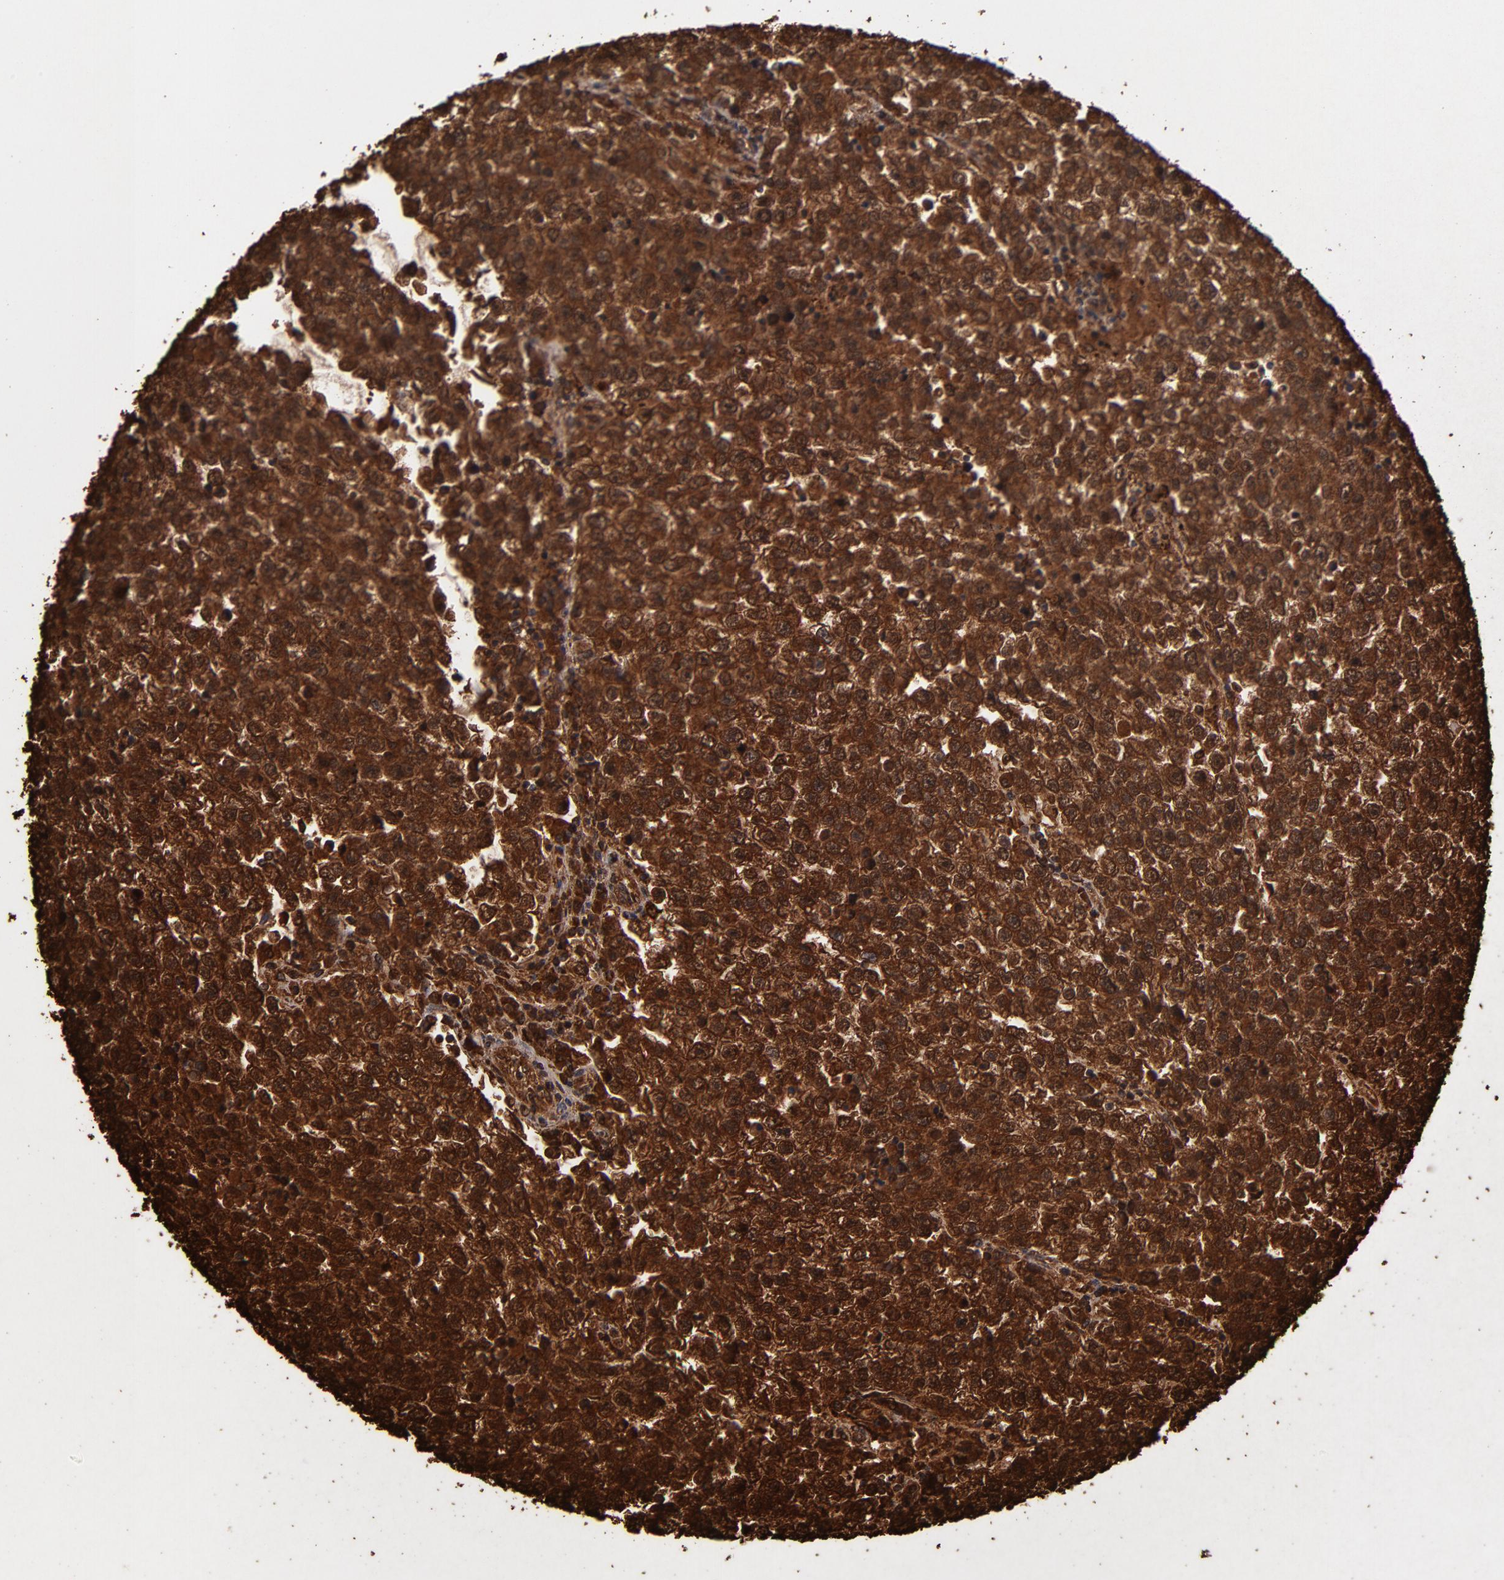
{"staining": {"intensity": "strong", "quantity": ">75%", "location": "cytoplasmic/membranous"}, "tissue": "testis cancer", "cell_type": "Tumor cells", "image_type": "cancer", "snomed": [{"axis": "morphology", "description": "Seminoma, NOS"}, {"axis": "topography", "description": "Testis"}], "caption": "Protein staining of testis cancer tissue shows strong cytoplasmic/membranous positivity in approximately >75% of tumor cells. (DAB IHC with brightfield microscopy, high magnification).", "gene": "SOD2", "patient": {"sex": "male", "age": 36}}